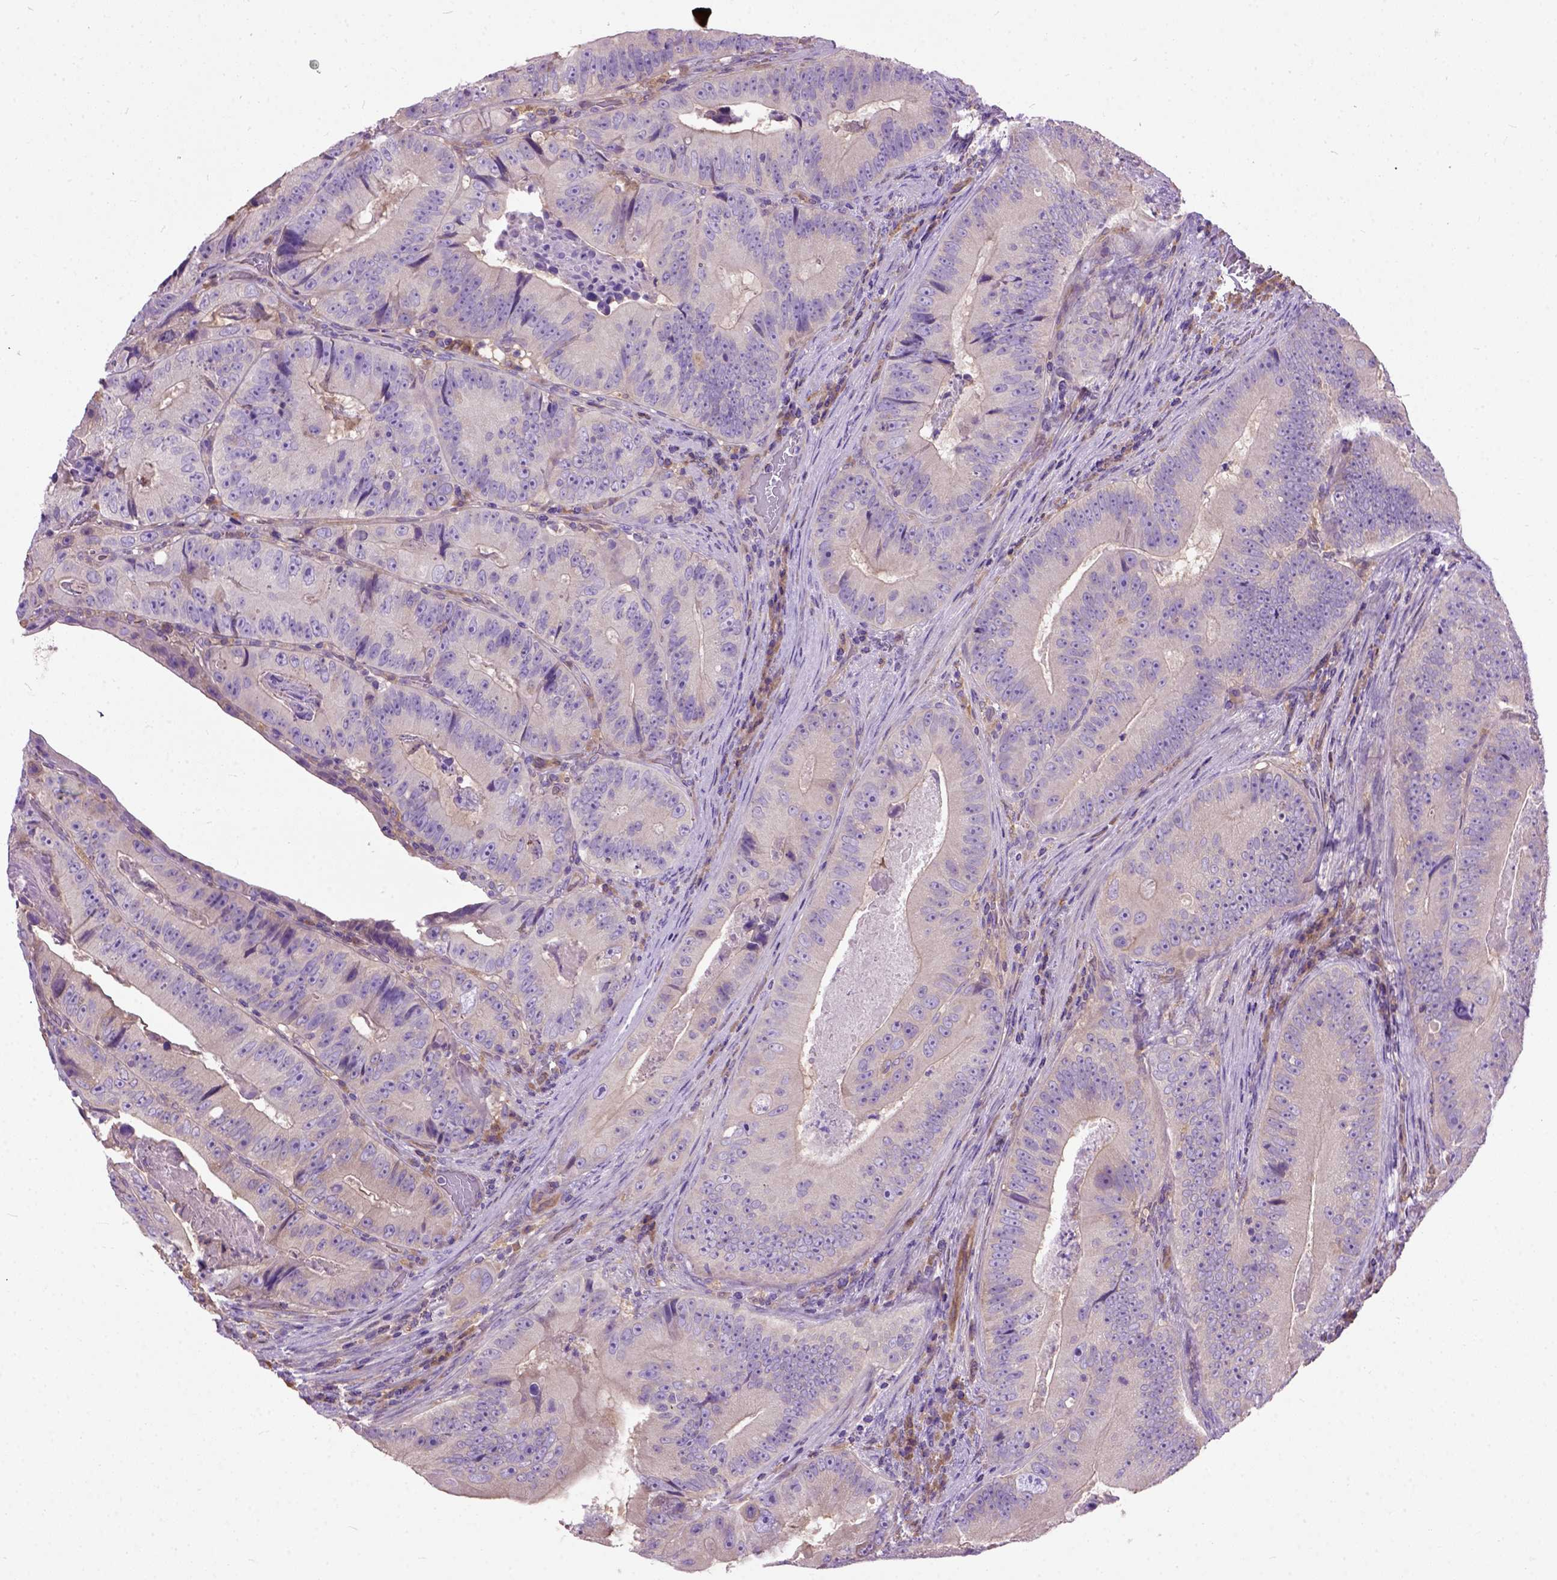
{"staining": {"intensity": "negative", "quantity": "none", "location": "none"}, "tissue": "colorectal cancer", "cell_type": "Tumor cells", "image_type": "cancer", "snomed": [{"axis": "morphology", "description": "Adenocarcinoma, NOS"}, {"axis": "topography", "description": "Colon"}], "caption": "Immunohistochemical staining of colorectal adenocarcinoma displays no significant staining in tumor cells.", "gene": "SEMA4F", "patient": {"sex": "female", "age": 86}}